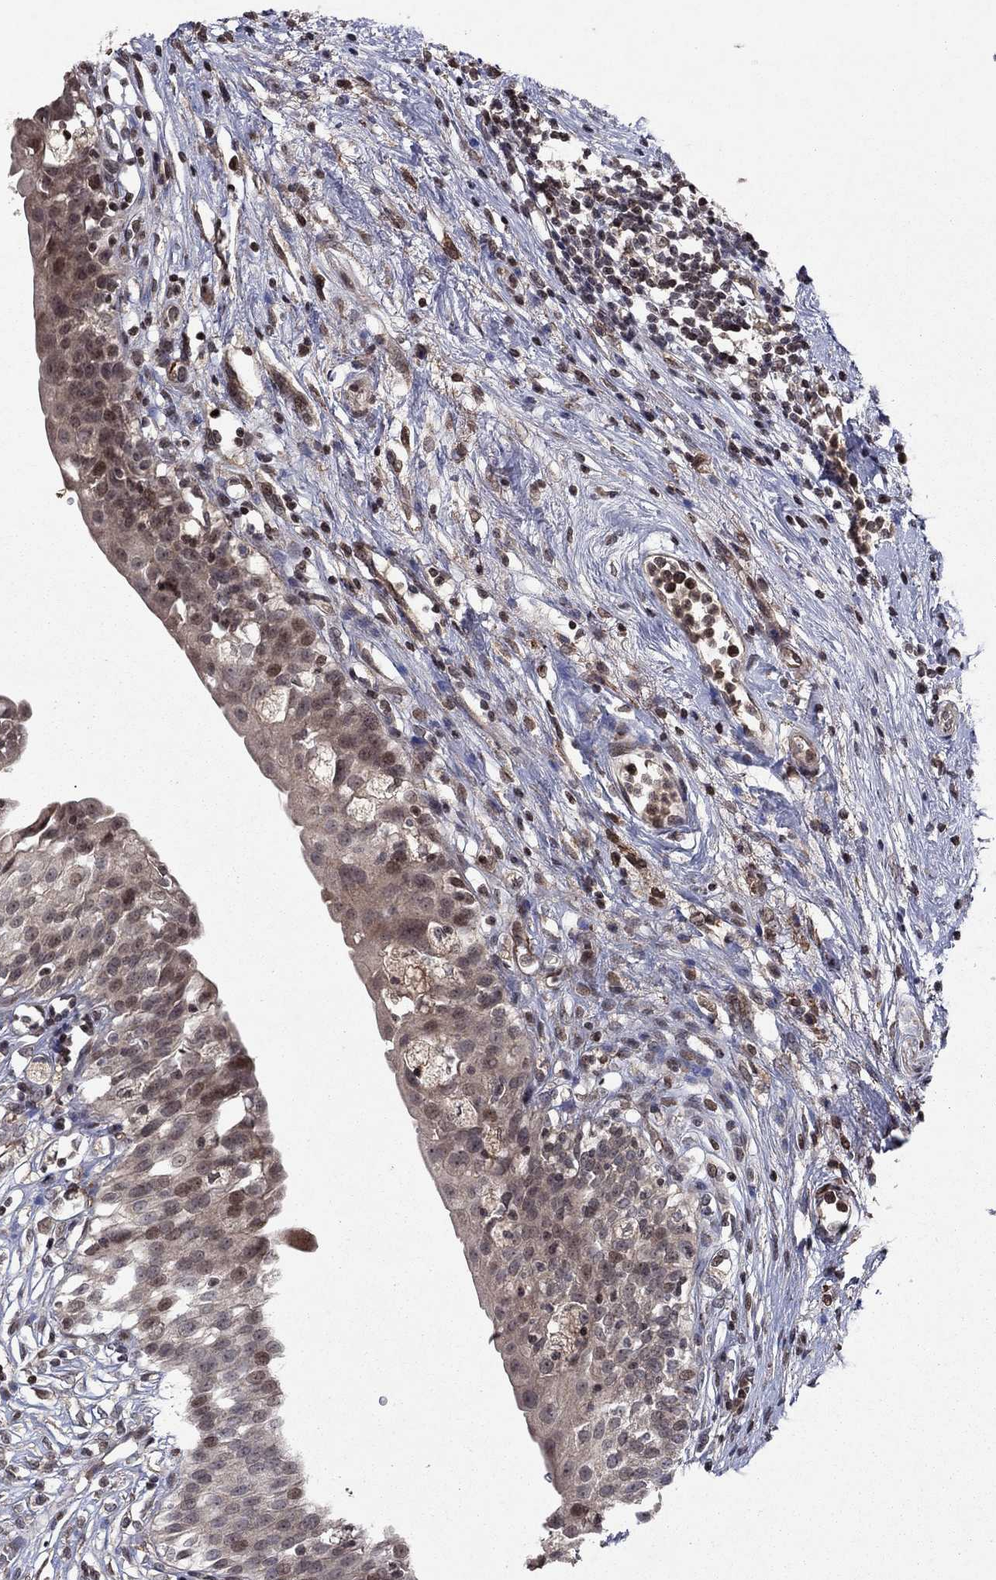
{"staining": {"intensity": "moderate", "quantity": "25%-75%", "location": "cytoplasmic/membranous,nuclear"}, "tissue": "urinary bladder", "cell_type": "Urothelial cells", "image_type": "normal", "snomed": [{"axis": "morphology", "description": "Normal tissue, NOS"}, {"axis": "topography", "description": "Urinary bladder"}], "caption": "Immunohistochemical staining of benign urinary bladder demonstrates medium levels of moderate cytoplasmic/membranous,nuclear staining in approximately 25%-75% of urothelial cells.", "gene": "SORBS1", "patient": {"sex": "male", "age": 76}}